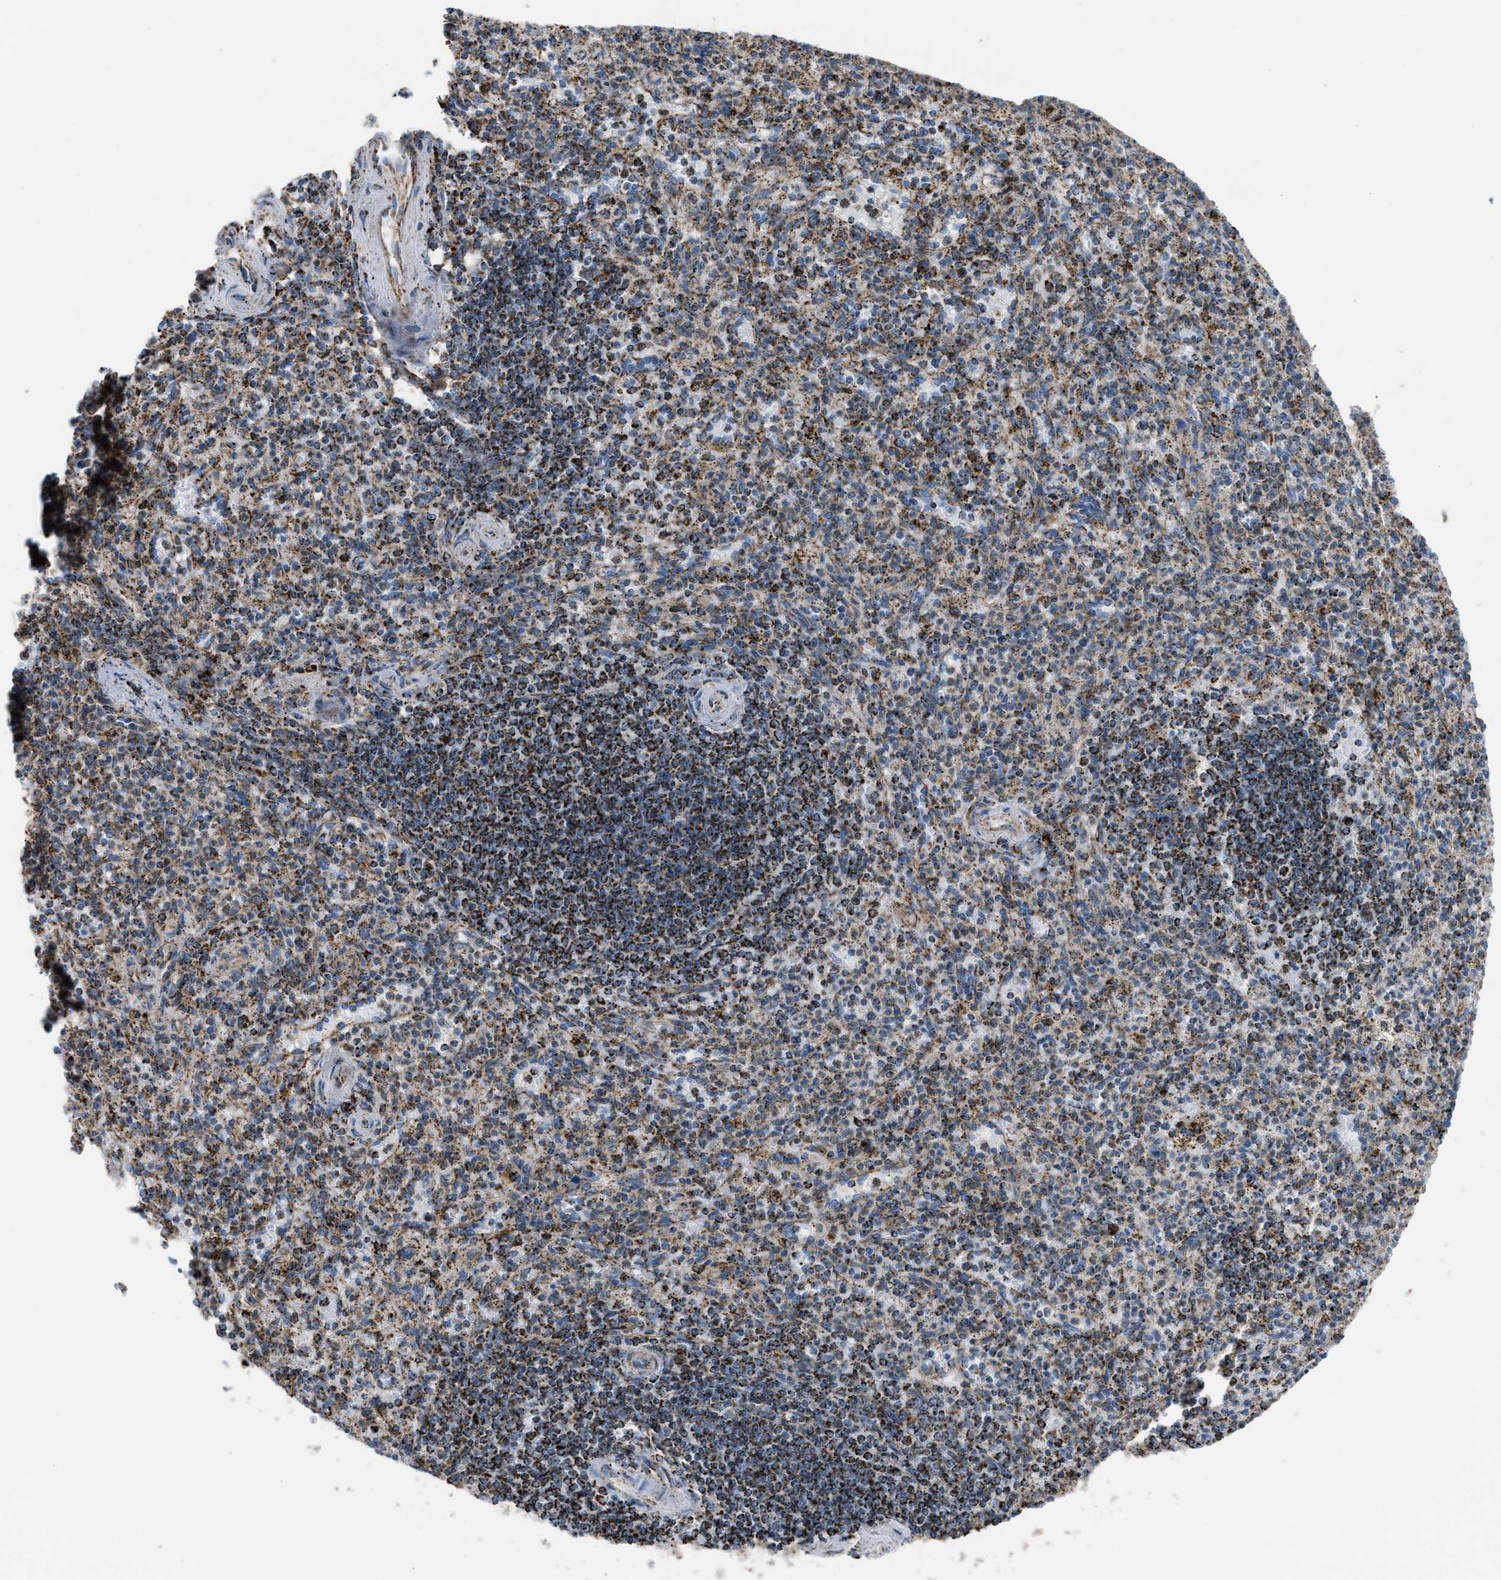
{"staining": {"intensity": "strong", "quantity": "25%-75%", "location": "cytoplasmic/membranous"}, "tissue": "spleen", "cell_type": "Cells in red pulp", "image_type": "normal", "snomed": [{"axis": "morphology", "description": "Normal tissue, NOS"}, {"axis": "topography", "description": "Spleen"}], "caption": "Cells in red pulp exhibit high levels of strong cytoplasmic/membranous staining in approximately 25%-75% of cells in unremarkable human spleen. The staining was performed using DAB to visualize the protein expression in brown, while the nuclei were stained in blue with hematoxylin (Magnification: 20x).", "gene": "ETFB", "patient": {"sex": "male", "age": 72}}